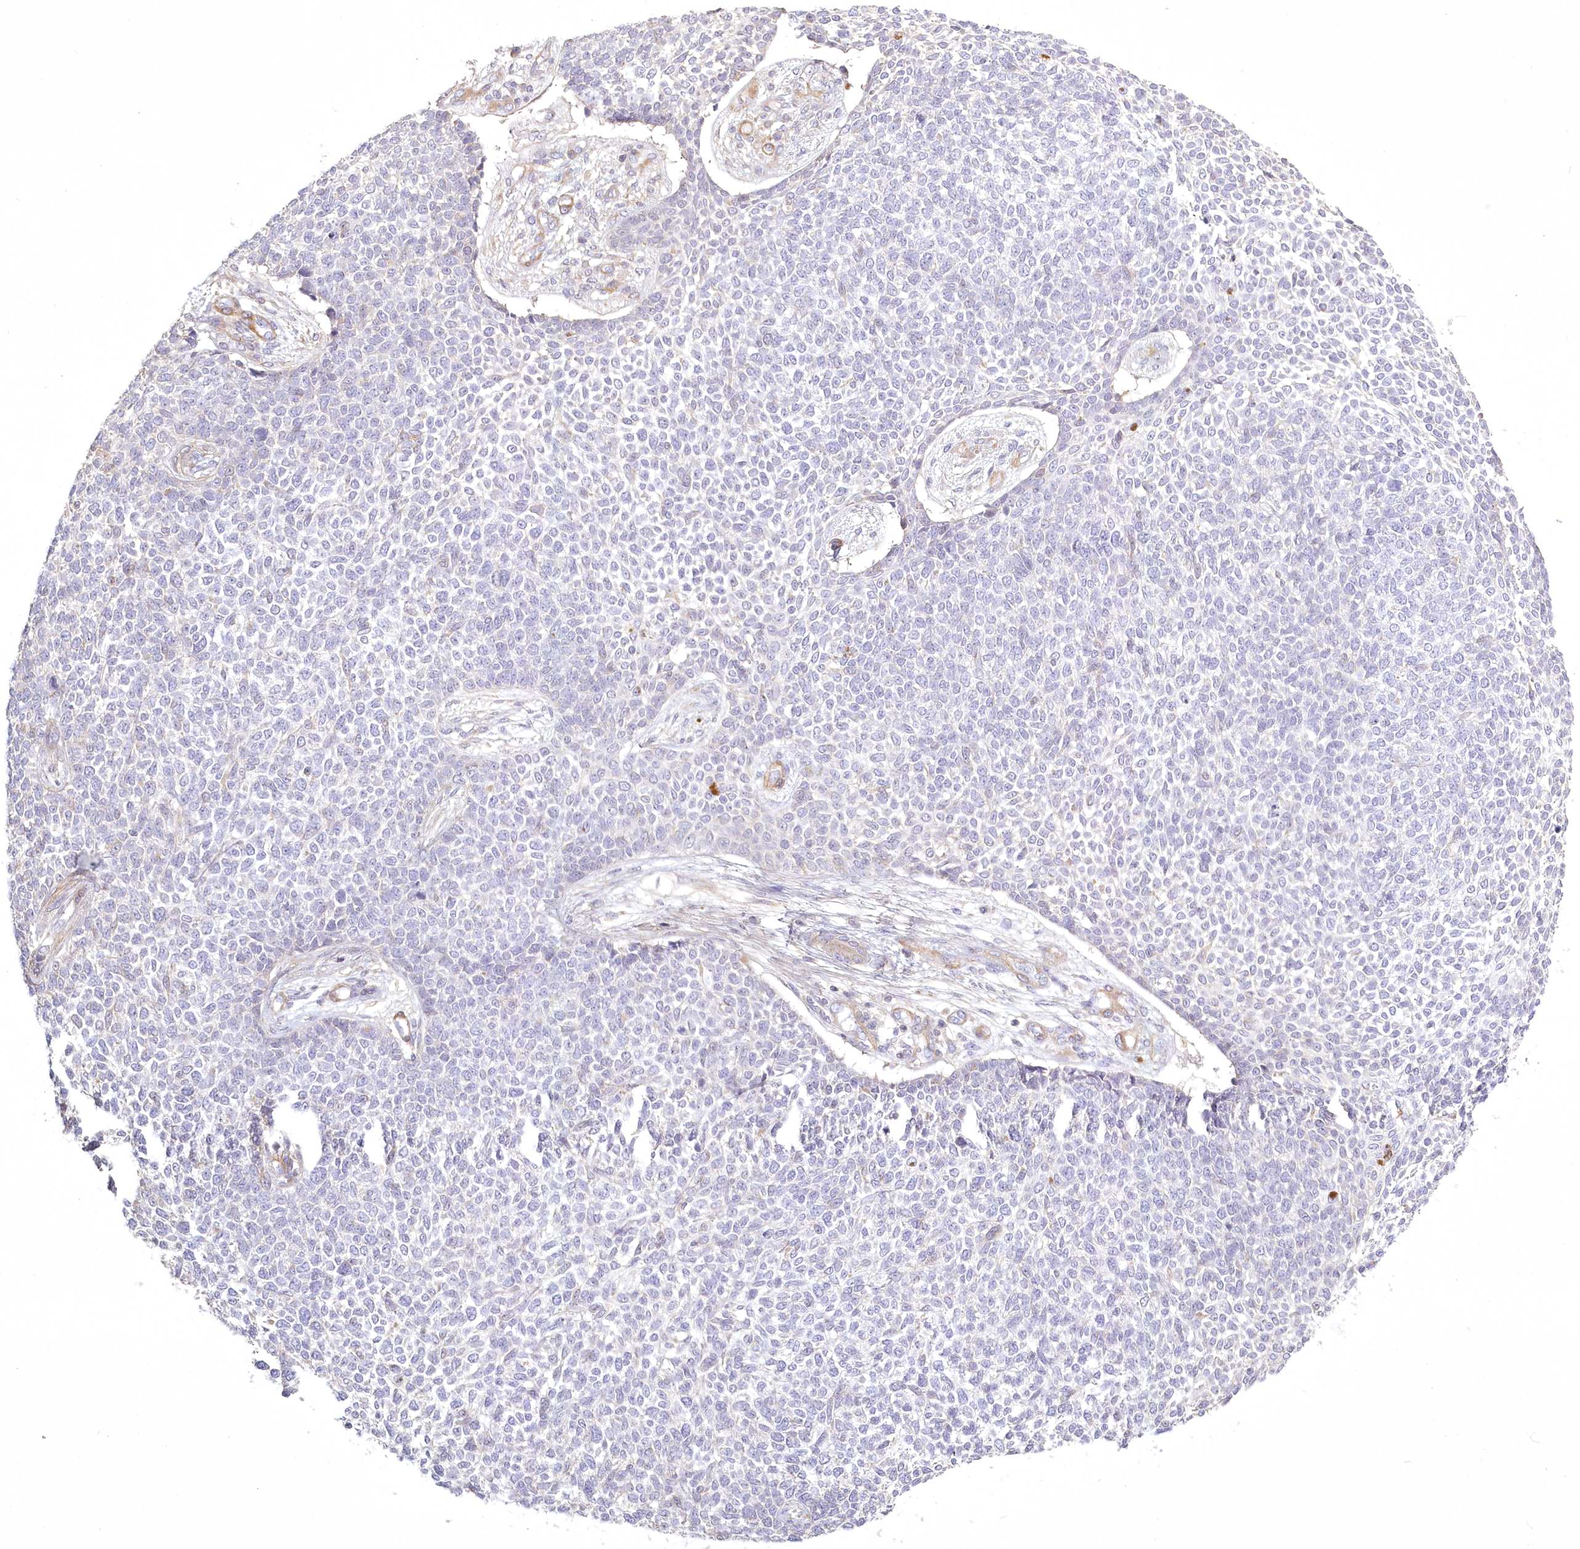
{"staining": {"intensity": "negative", "quantity": "none", "location": "none"}, "tissue": "skin cancer", "cell_type": "Tumor cells", "image_type": "cancer", "snomed": [{"axis": "morphology", "description": "Basal cell carcinoma"}, {"axis": "topography", "description": "Skin"}], "caption": "Histopathology image shows no protein expression in tumor cells of skin cancer (basal cell carcinoma) tissue.", "gene": "INPP4B", "patient": {"sex": "female", "age": 84}}